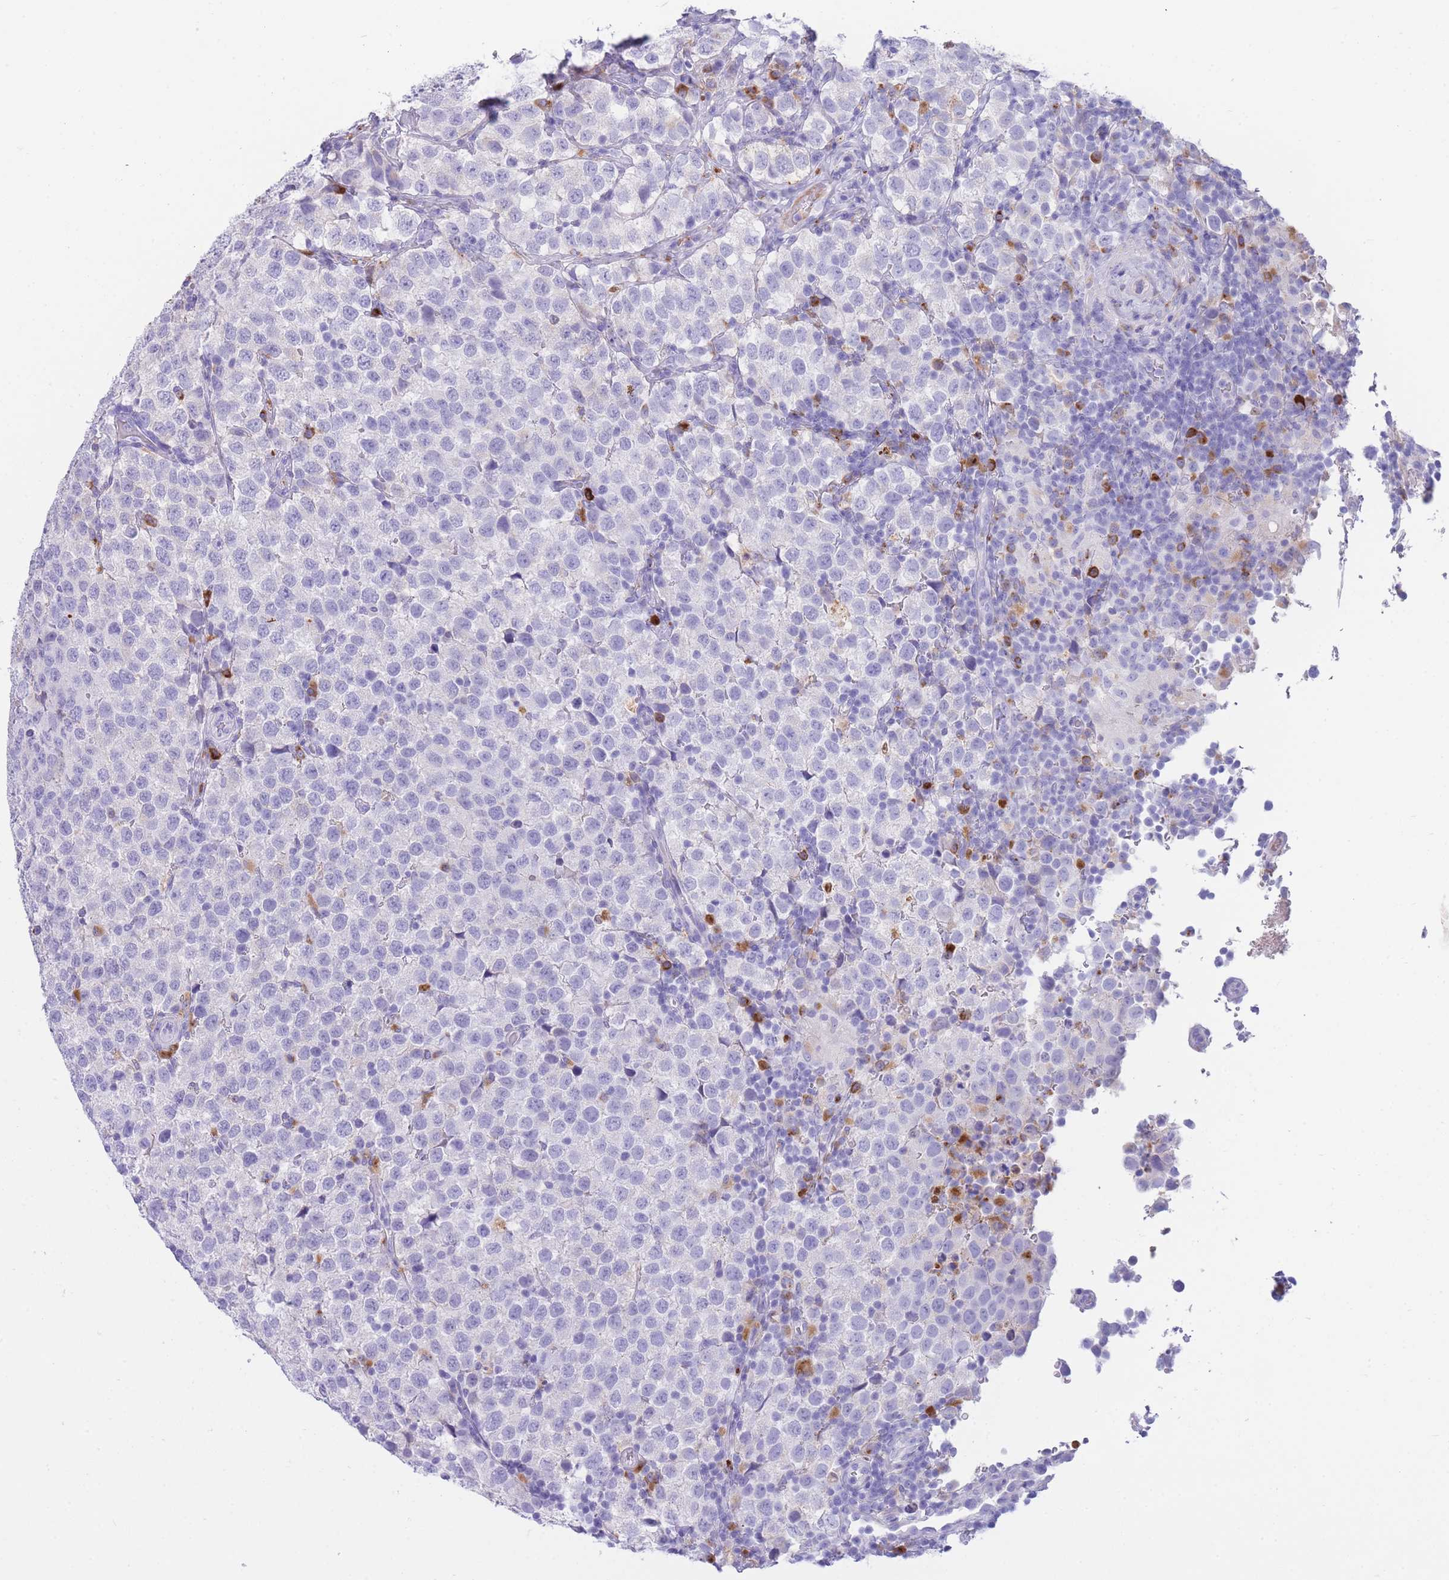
{"staining": {"intensity": "negative", "quantity": "none", "location": "none"}, "tissue": "testis cancer", "cell_type": "Tumor cells", "image_type": "cancer", "snomed": [{"axis": "morphology", "description": "Seminoma, NOS"}, {"axis": "topography", "description": "Testis"}], "caption": "There is no significant staining in tumor cells of testis cancer.", "gene": "PLBD1", "patient": {"sex": "male", "age": 34}}